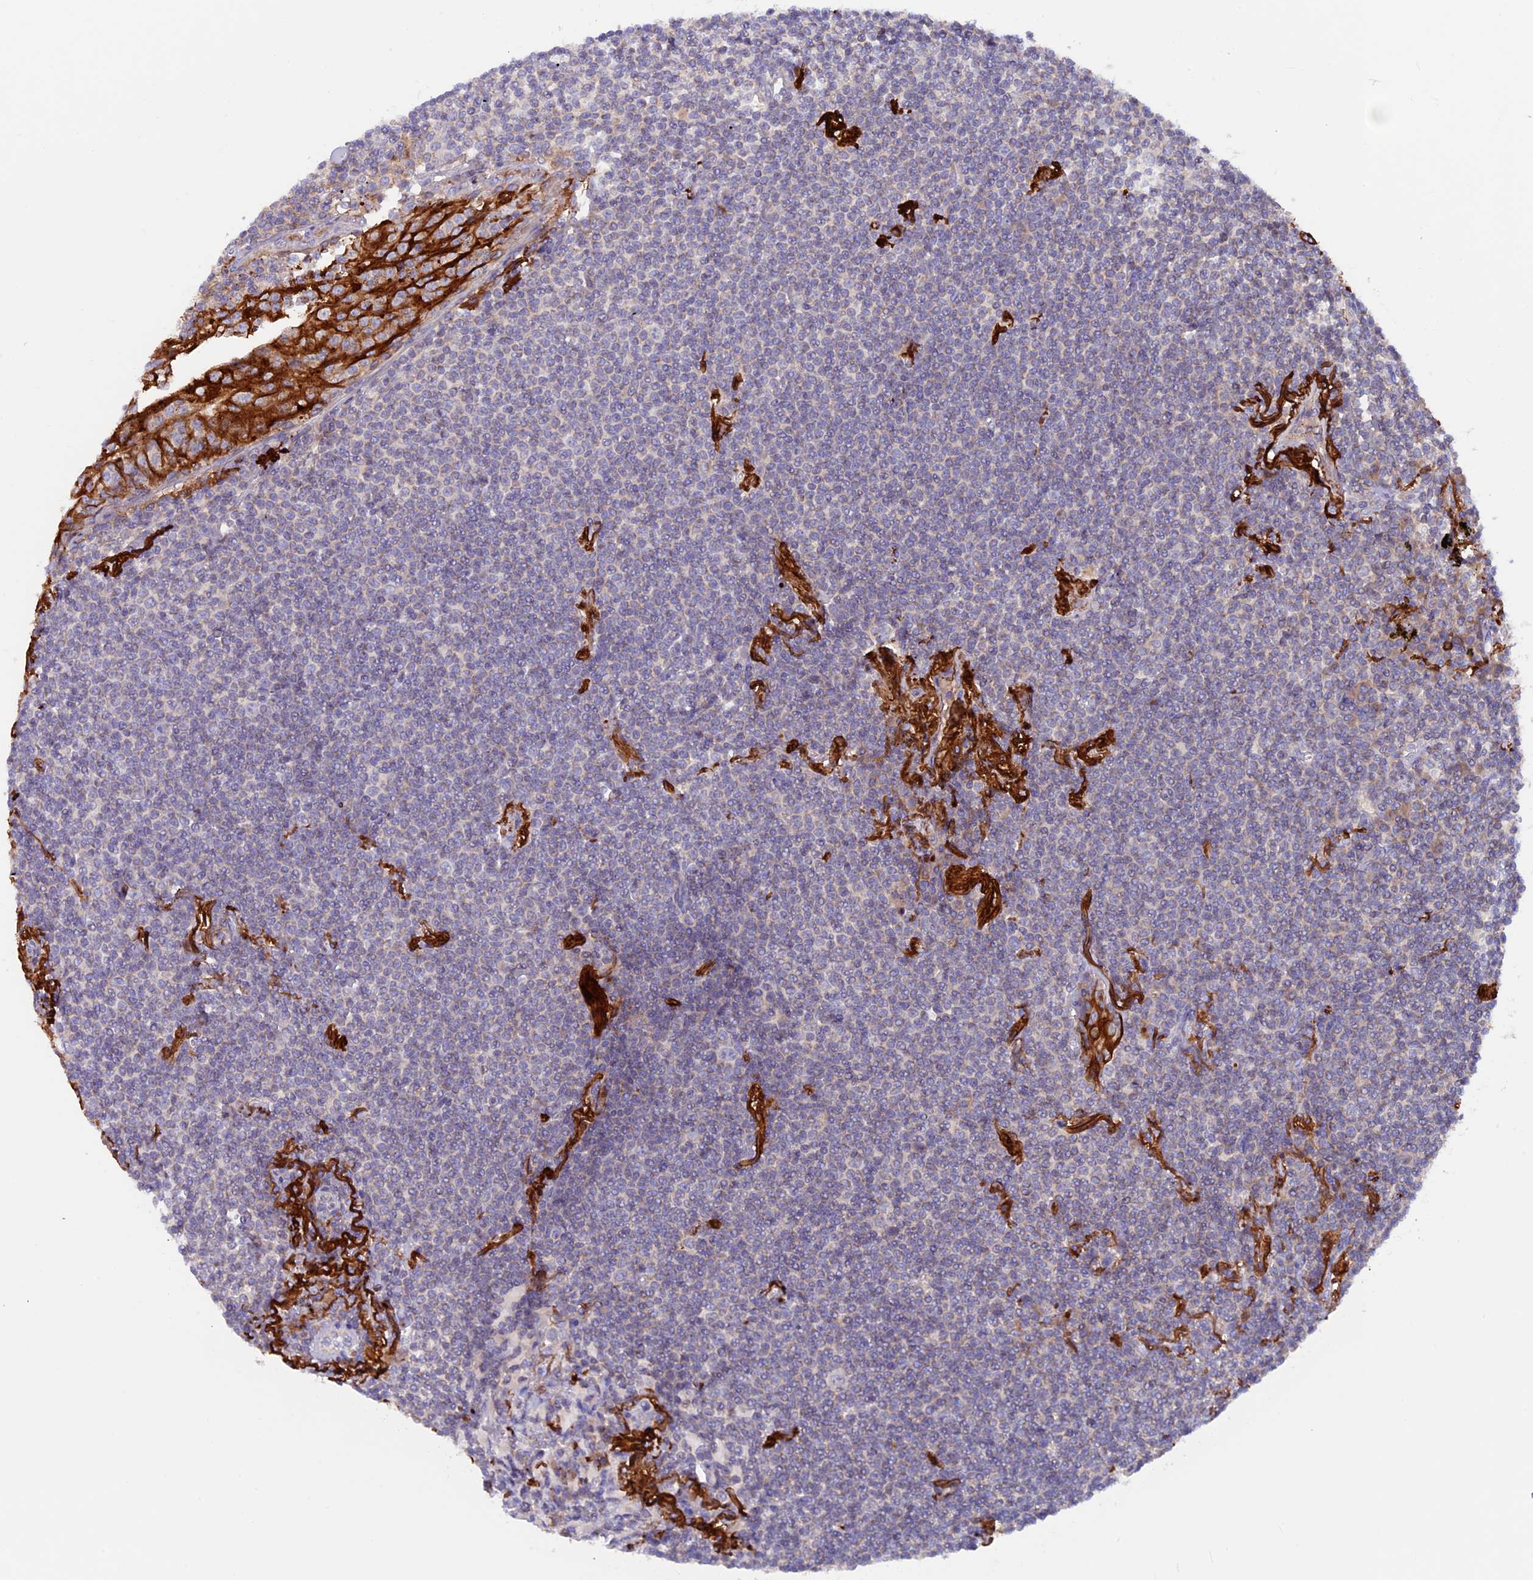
{"staining": {"intensity": "negative", "quantity": "none", "location": "none"}, "tissue": "lymphoma", "cell_type": "Tumor cells", "image_type": "cancer", "snomed": [{"axis": "morphology", "description": "Malignant lymphoma, non-Hodgkin's type, Low grade"}, {"axis": "topography", "description": "Lung"}], "caption": "Low-grade malignant lymphoma, non-Hodgkin's type stained for a protein using IHC demonstrates no positivity tumor cells.", "gene": "PTPN9", "patient": {"sex": "female", "age": 71}}